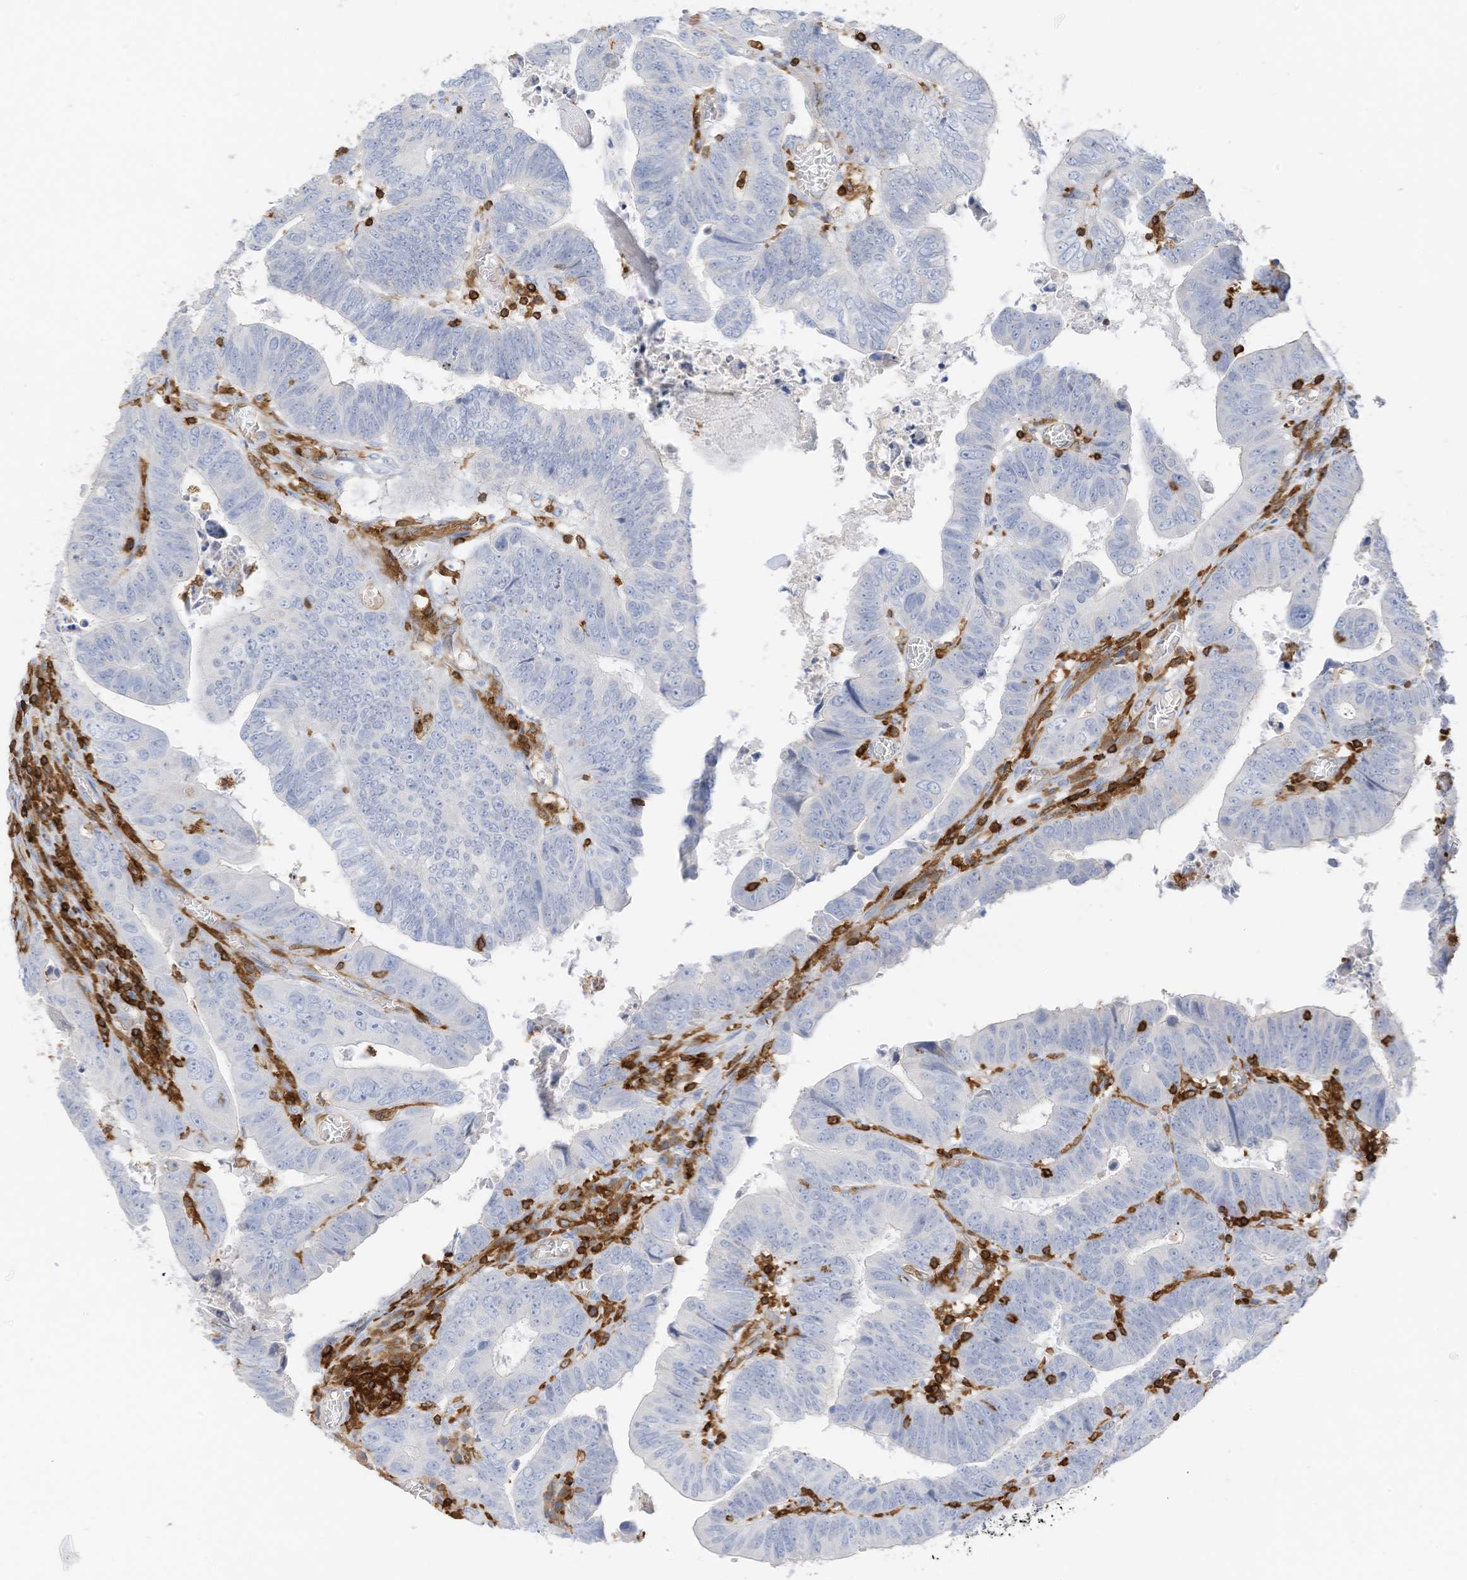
{"staining": {"intensity": "negative", "quantity": "none", "location": "none"}, "tissue": "colorectal cancer", "cell_type": "Tumor cells", "image_type": "cancer", "snomed": [{"axis": "morphology", "description": "Normal tissue, NOS"}, {"axis": "morphology", "description": "Adenocarcinoma, NOS"}, {"axis": "topography", "description": "Rectum"}], "caption": "Tumor cells show no significant protein positivity in adenocarcinoma (colorectal).", "gene": "ARHGAP25", "patient": {"sex": "female", "age": 65}}